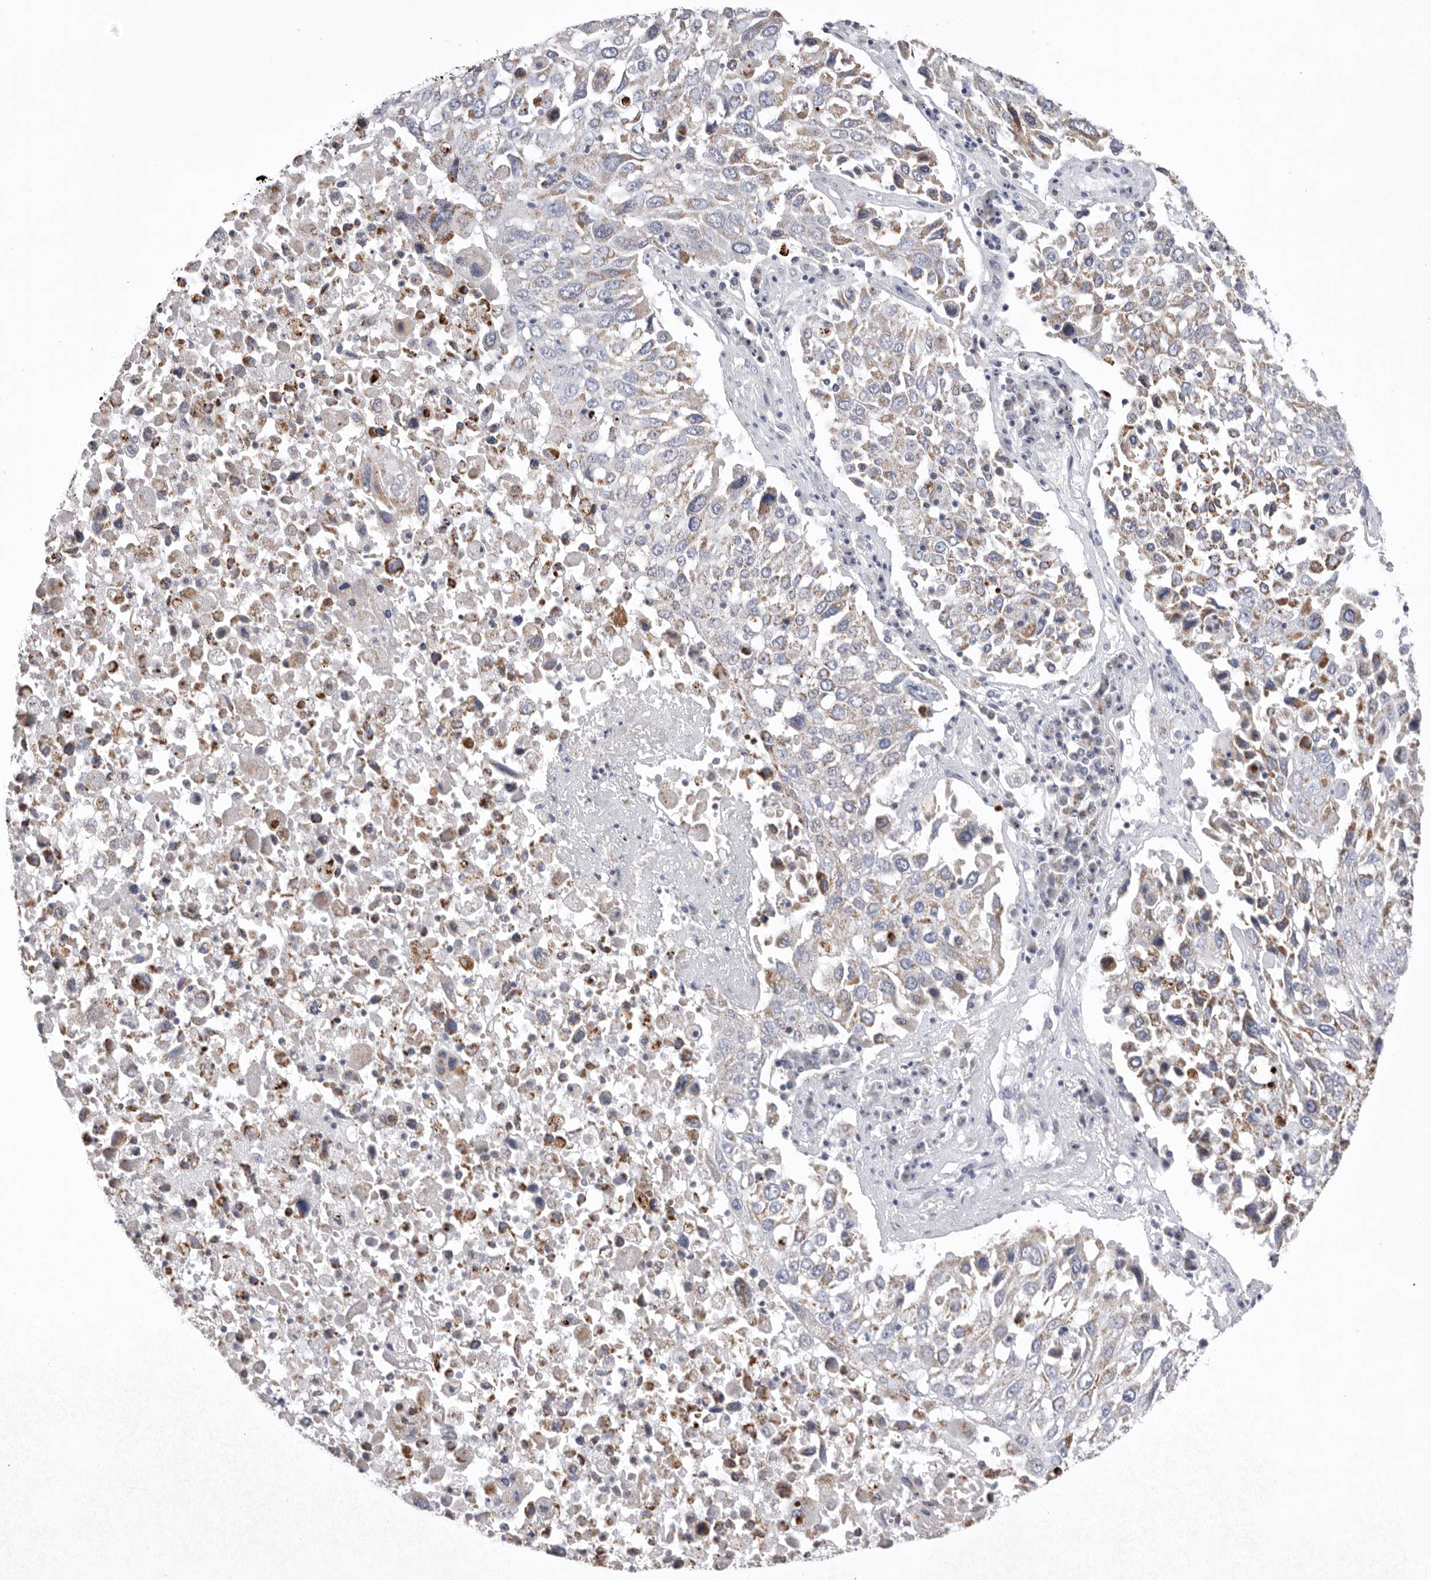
{"staining": {"intensity": "weak", "quantity": "25%-75%", "location": "cytoplasmic/membranous"}, "tissue": "lung cancer", "cell_type": "Tumor cells", "image_type": "cancer", "snomed": [{"axis": "morphology", "description": "Squamous cell carcinoma, NOS"}, {"axis": "topography", "description": "Lung"}], "caption": "Squamous cell carcinoma (lung) stained for a protein (brown) exhibits weak cytoplasmic/membranous positive positivity in approximately 25%-75% of tumor cells.", "gene": "VDAC3", "patient": {"sex": "male", "age": 65}}